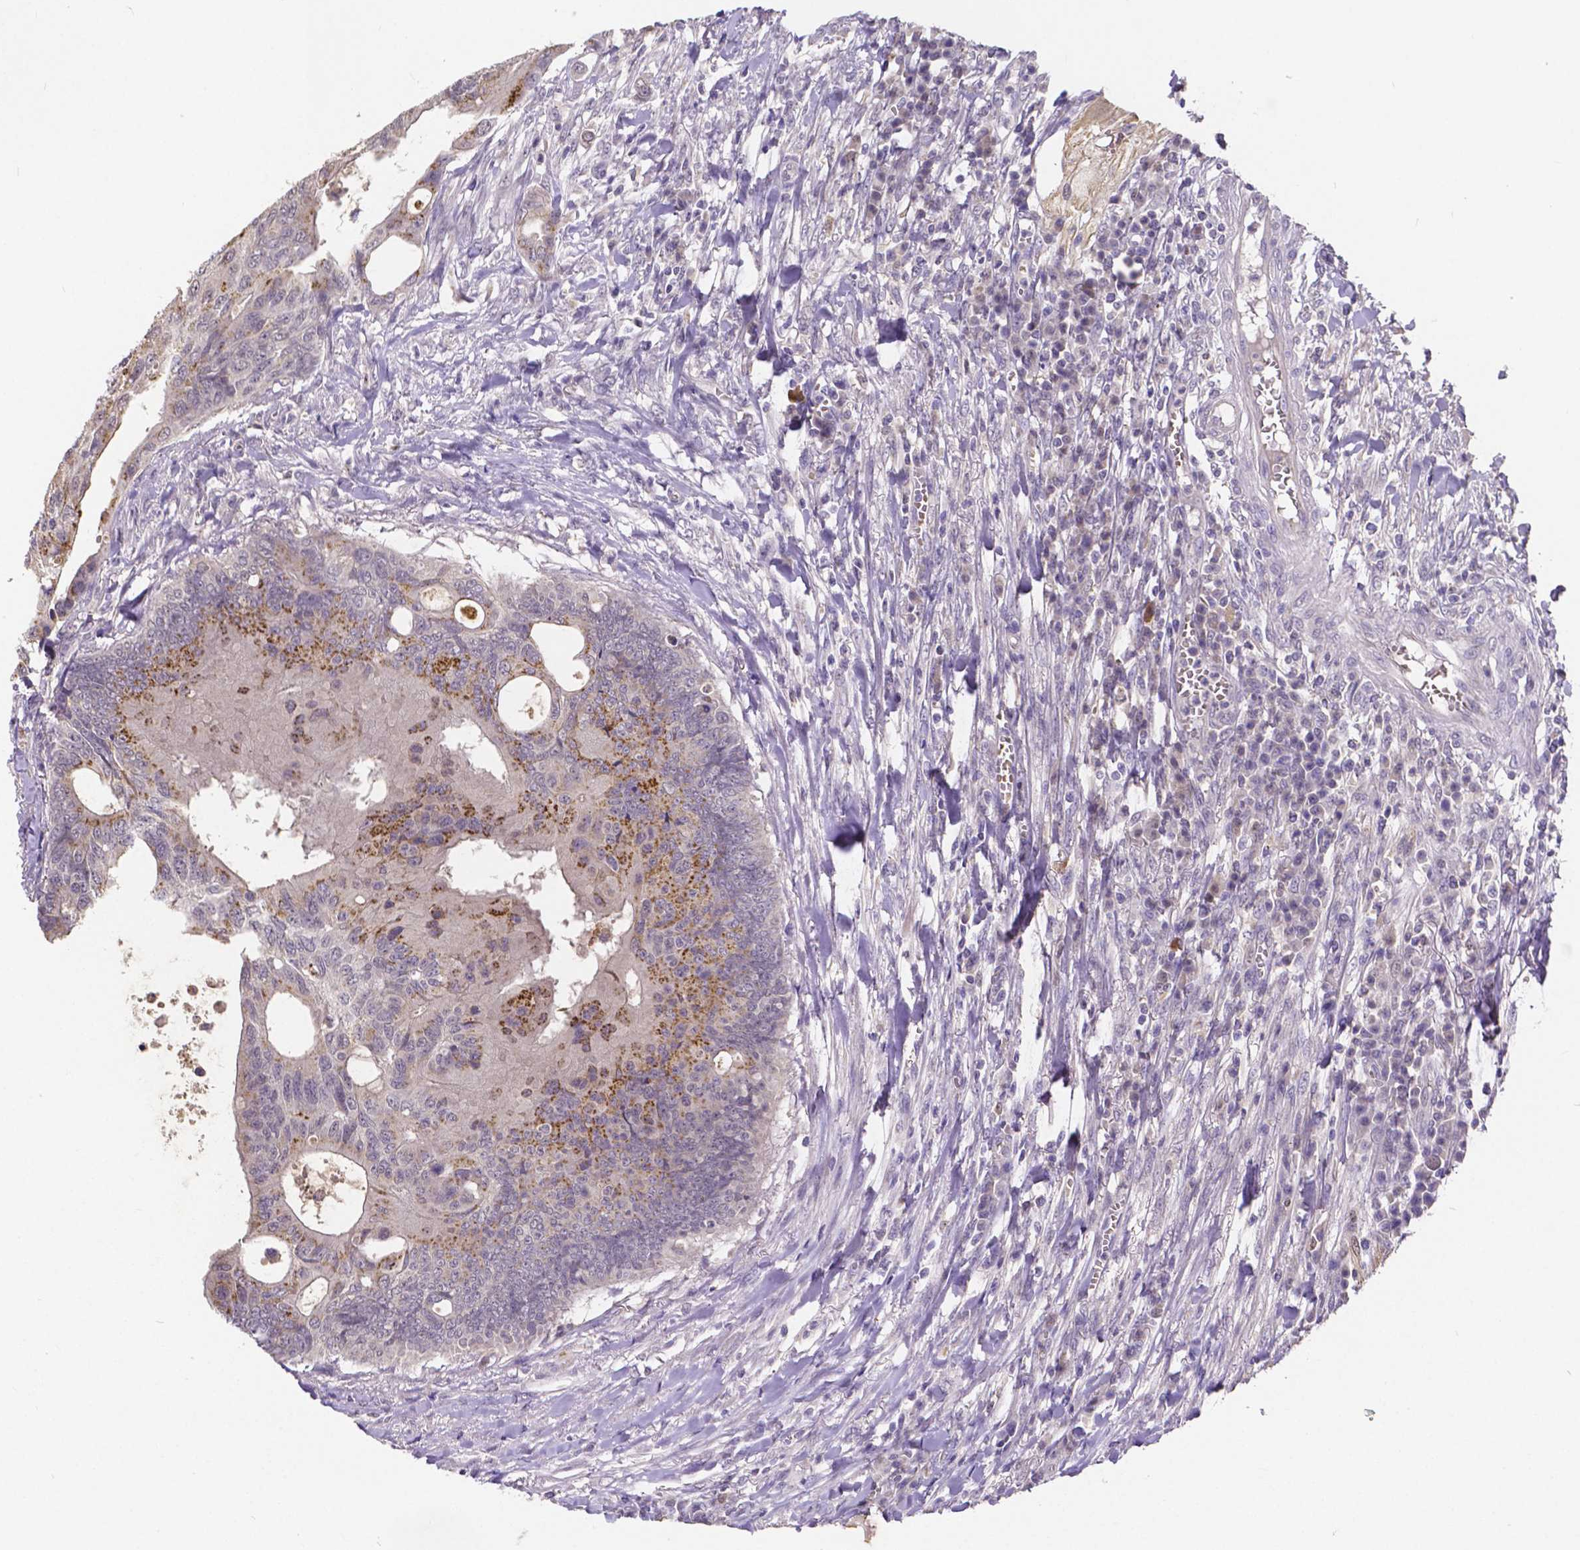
{"staining": {"intensity": "moderate", "quantity": "<25%", "location": "cytoplasmic/membranous"}, "tissue": "colorectal cancer", "cell_type": "Tumor cells", "image_type": "cancer", "snomed": [{"axis": "morphology", "description": "Adenocarcinoma, NOS"}, {"axis": "topography", "description": "Colon"}], "caption": "The immunohistochemical stain labels moderate cytoplasmic/membranous expression in tumor cells of colorectal adenocarcinoma tissue. The protein of interest is stained brown, and the nuclei are stained in blue (DAB IHC with brightfield microscopy, high magnification).", "gene": "CTNNA2", "patient": {"sex": "male", "age": 65}}